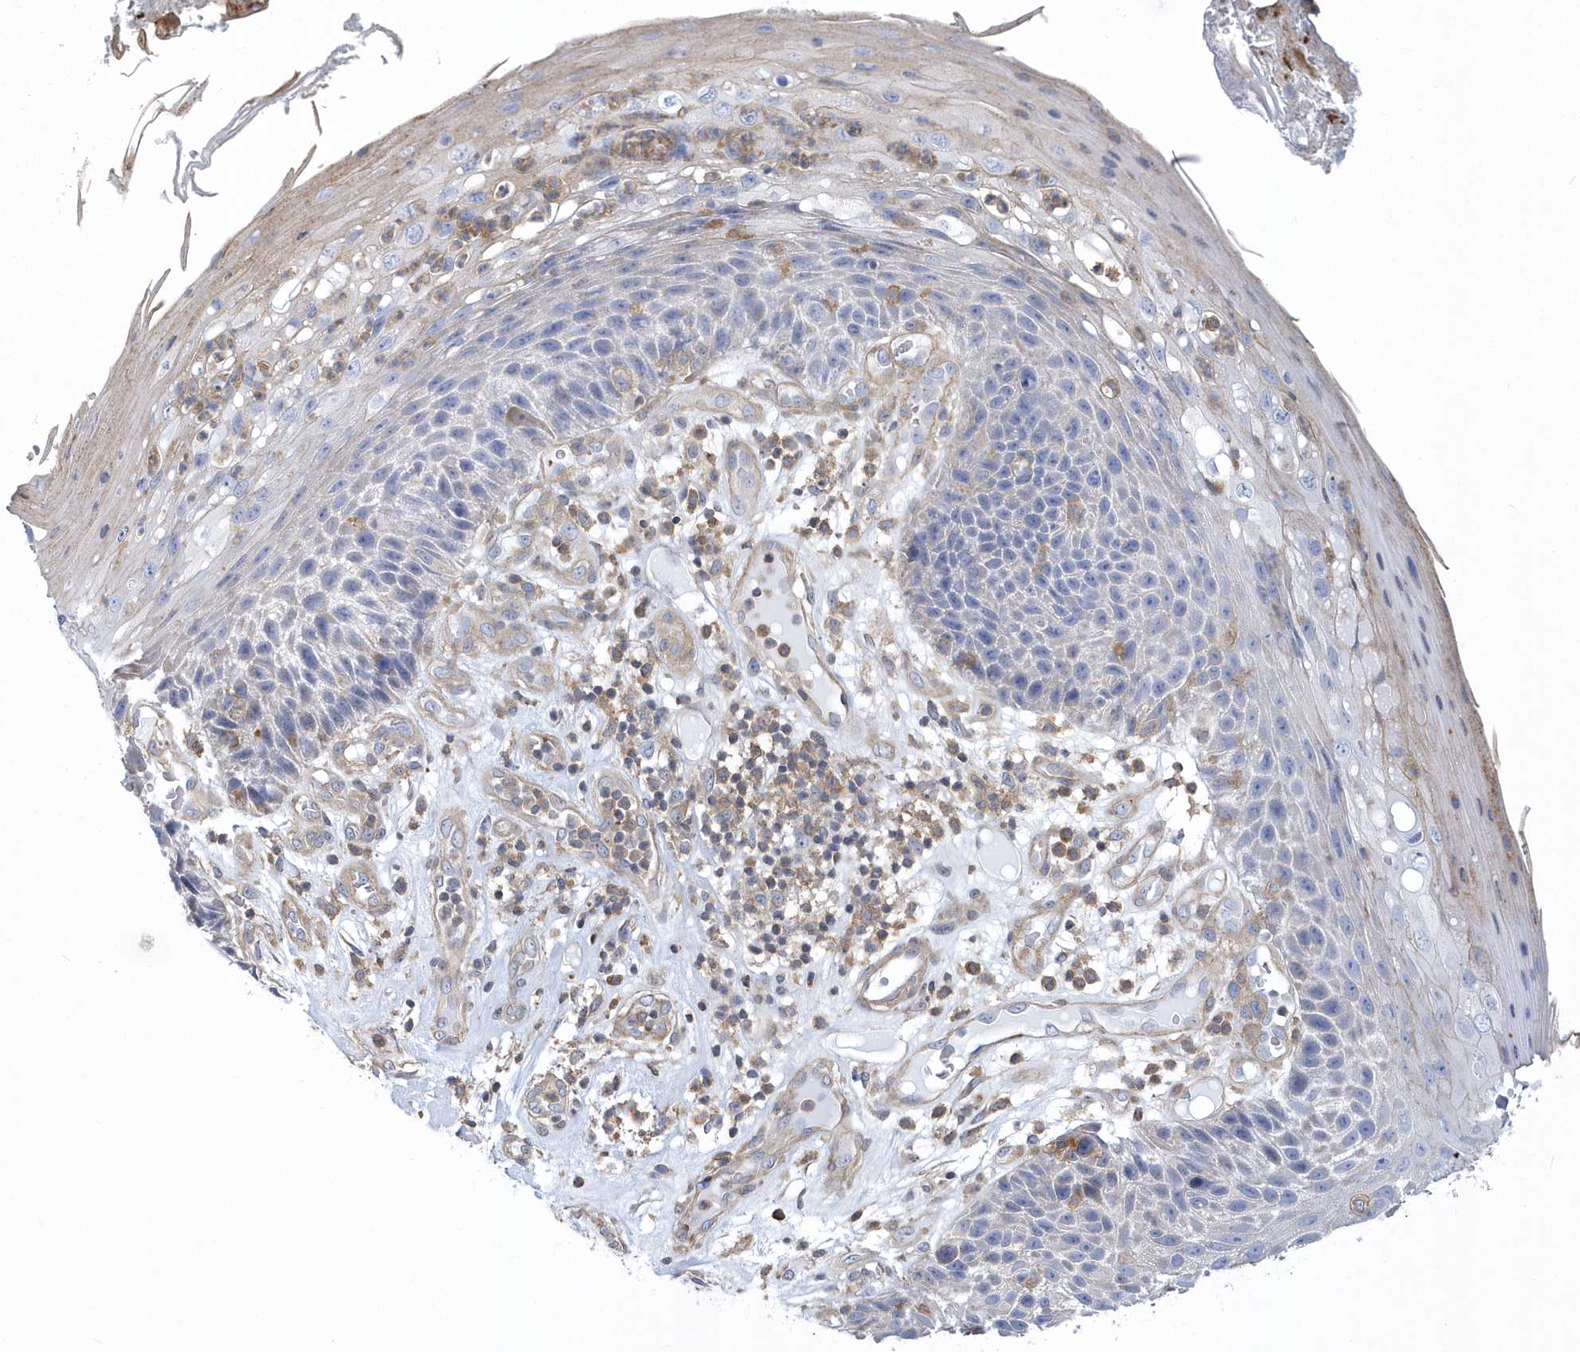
{"staining": {"intensity": "negative", "quantity": "none", "location": "none"}, "tissue": "skin cancer", "cell_type": "Tumor cells", "image_type": "cancer", "snomed": [{"axis": "morphology", "description": "Squamous cell carcinoma, NOS"}, {"axis": "topography", "description": "Skin"}], "caption": "This is an immunohistochemistry micrograph of skin cancer. There is no staining in tumor cells.", "gene": "ARAP2", "patient": {"sex": "female", "age": 88}}